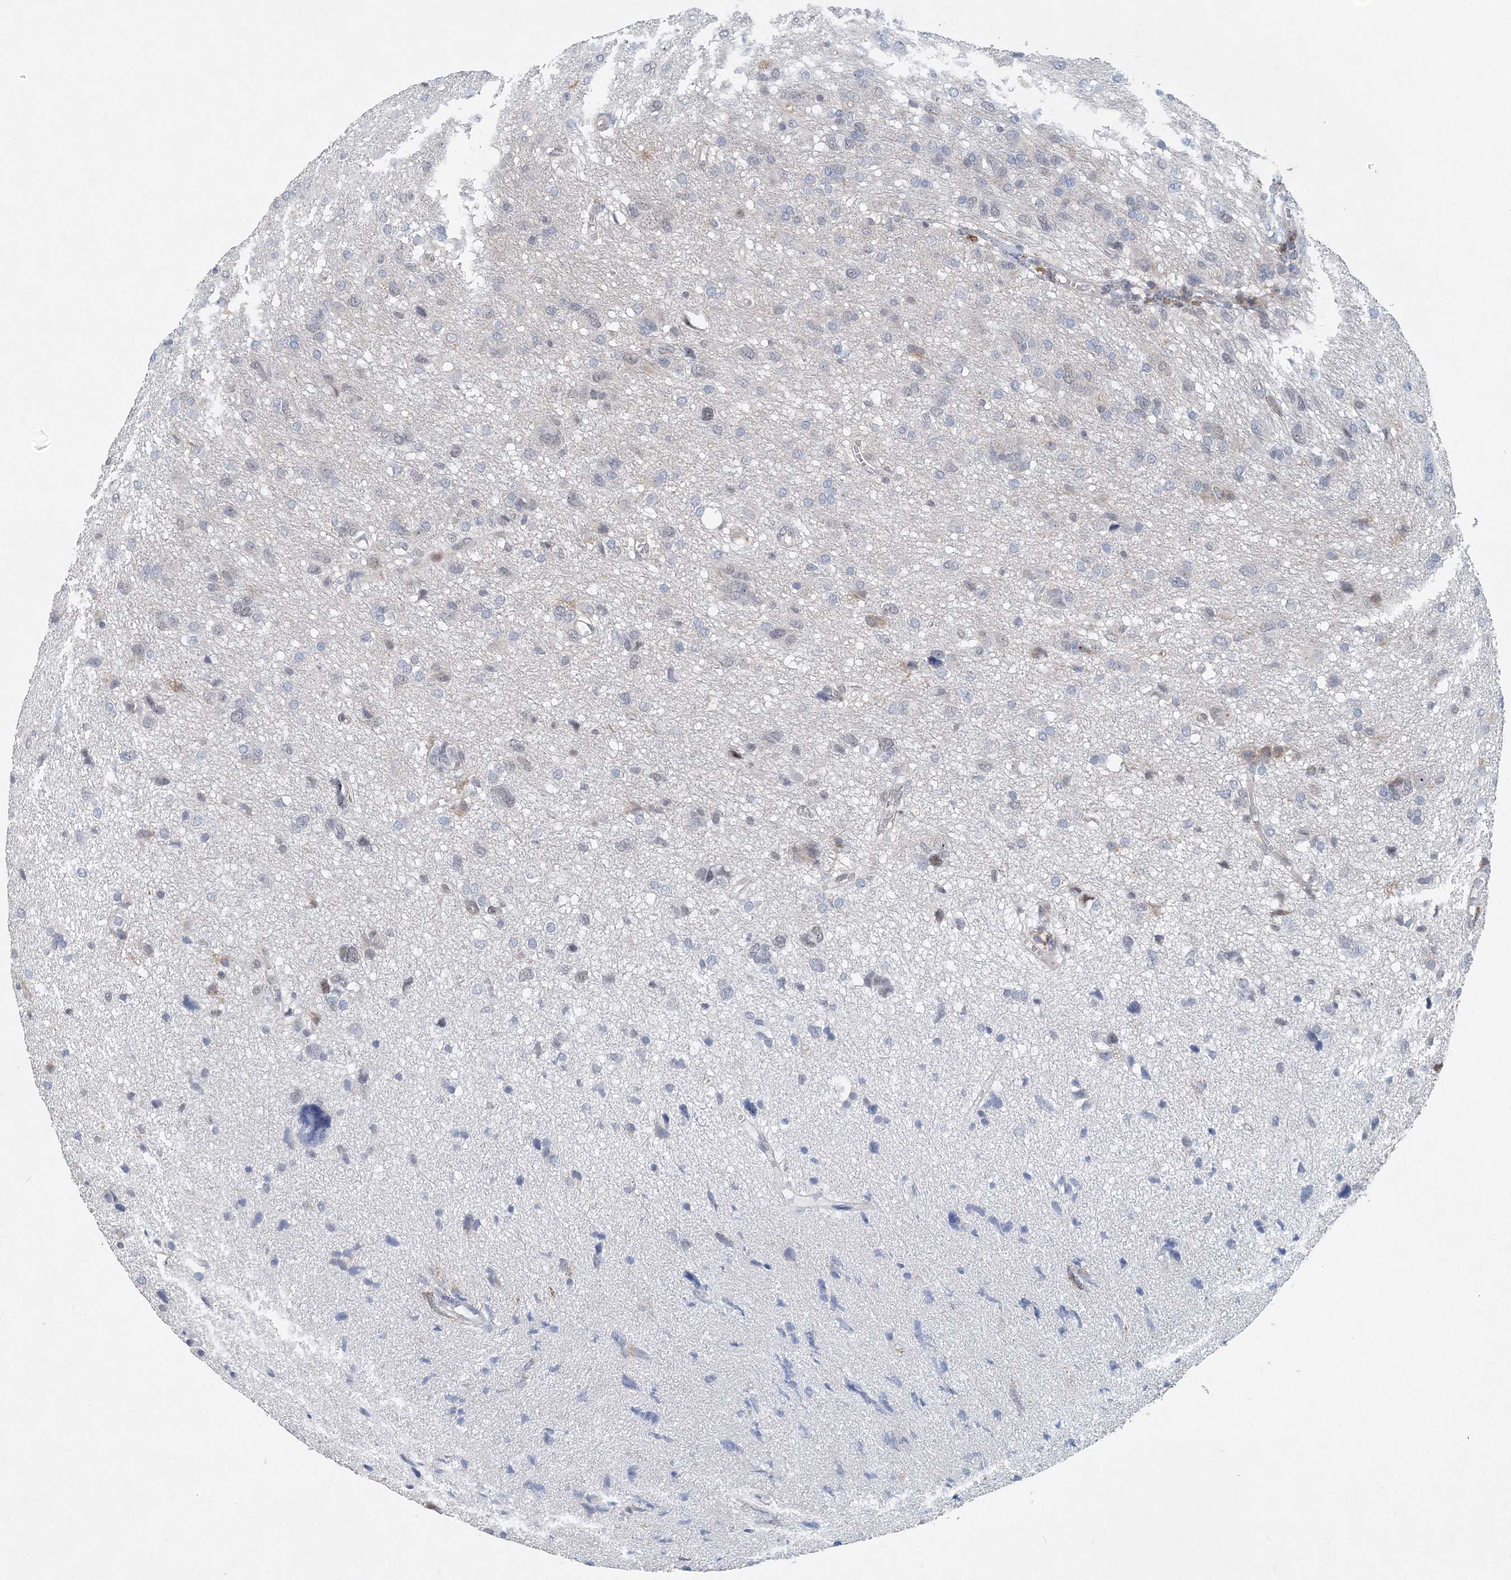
{"staining": {"intensity": "negative", "quantity": "none", "location": "none"}, "tissue": "glioma", "cell_type": "Tumor cells", "image_type": "cancer", "snomed": [{"axis": "morphology", "description": "Glioma, malignant, High grade"}, {"axis": "topography", "description": "Brain"}], "caption": "DAB immunohistochemical staining of human high-grade glioma (malignant) reveals no significant positivity in tumor cells.", "gene": "UIMC1", "patient": {"sex": "female", "age": 59}}